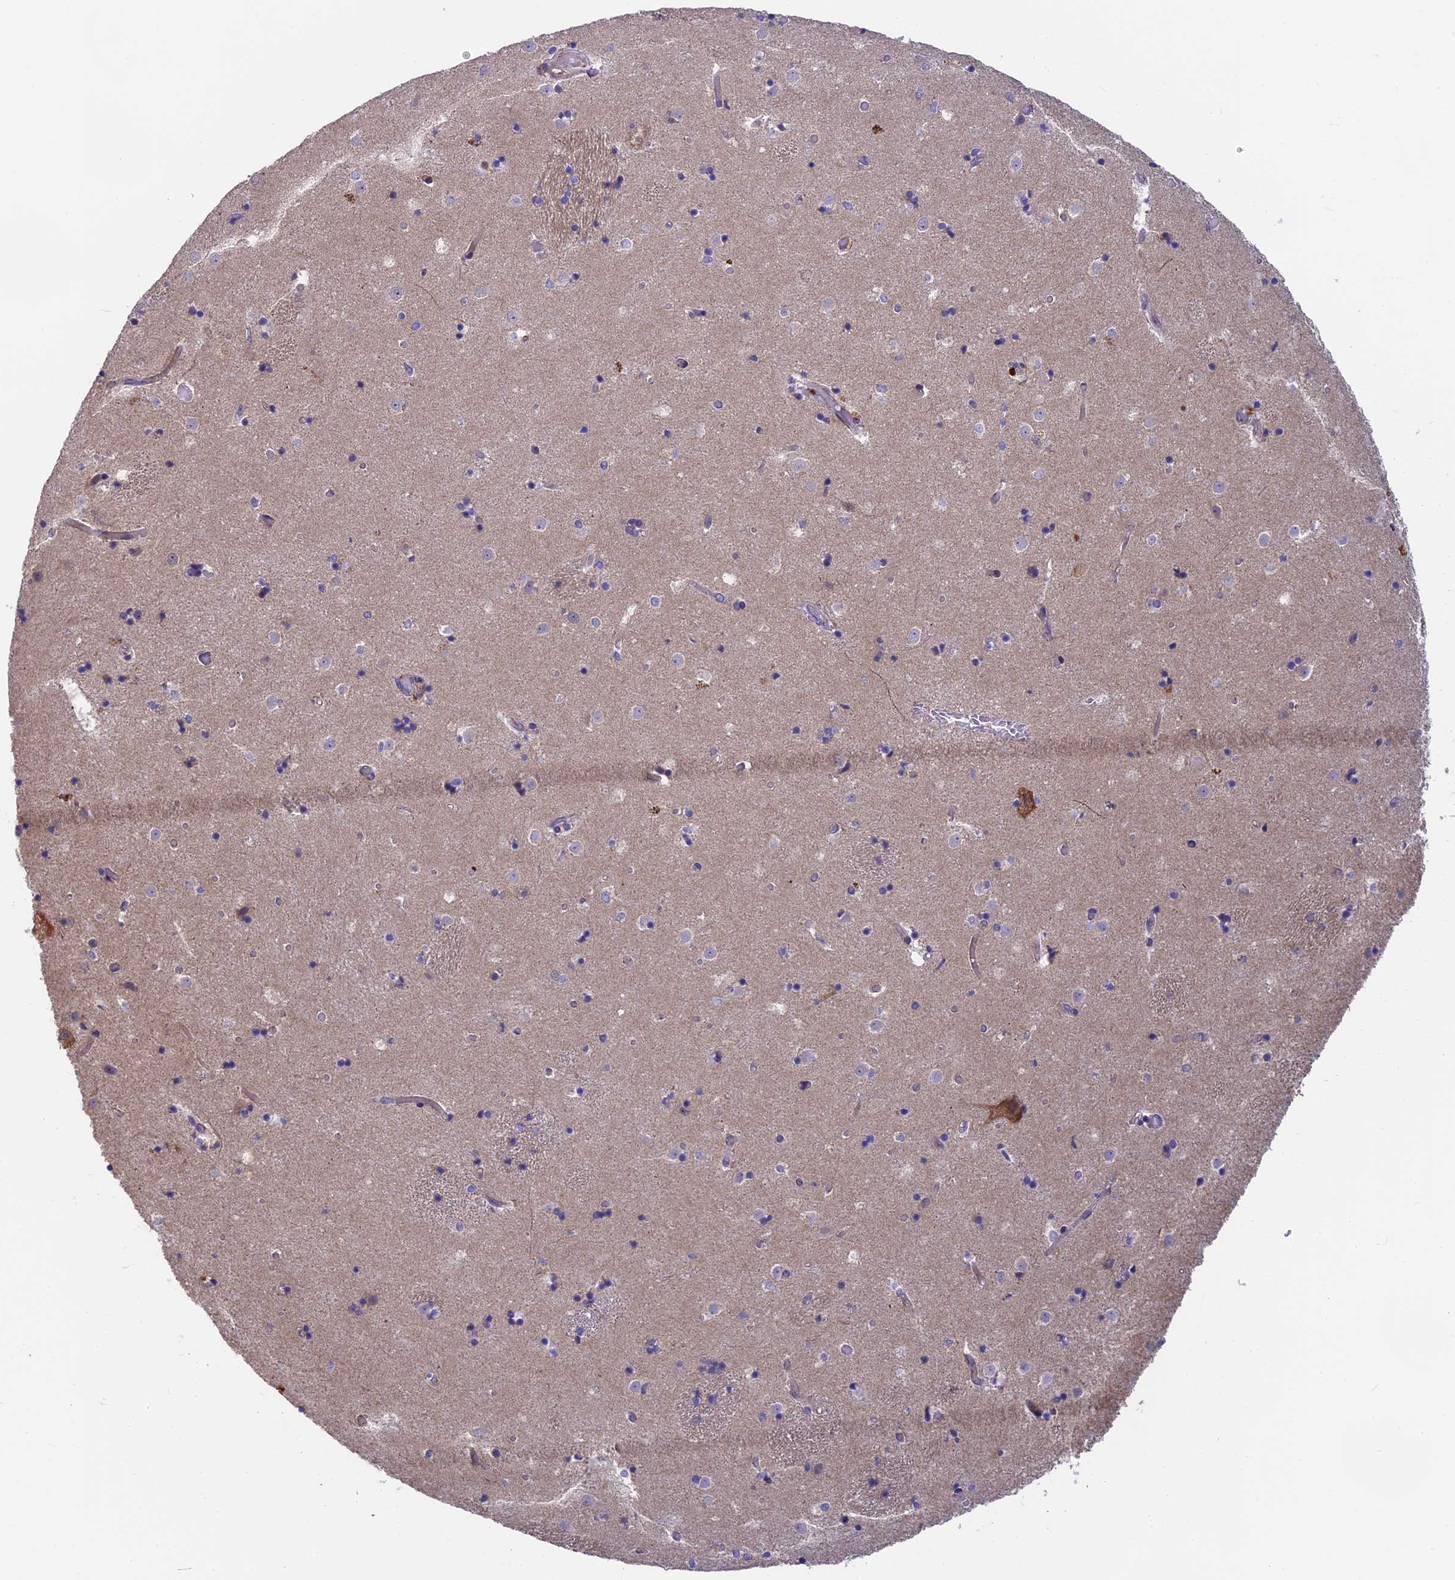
{"staining": {"intensity": "negative", "quantity": "none", "location": "none"}, "tissue": "caudate", "cell_type": "Glial cells", "image_type": "normal", "snomed": [{"axis": "morphology", "description": "Normal tissue, NOS"}, {"axis": "topography", "description": "Lateral ventricle wall"}], "caption": "DAB (3,3'-diaminobenzidine) immunohistochemical staining of normal caudate exhibits no significant positivity in glial cells. (DAB IHC visualized using brightfield microscopy, high magnification).", "gene": "TENT4B", "patient": {"sex": "female", "age": 52}}